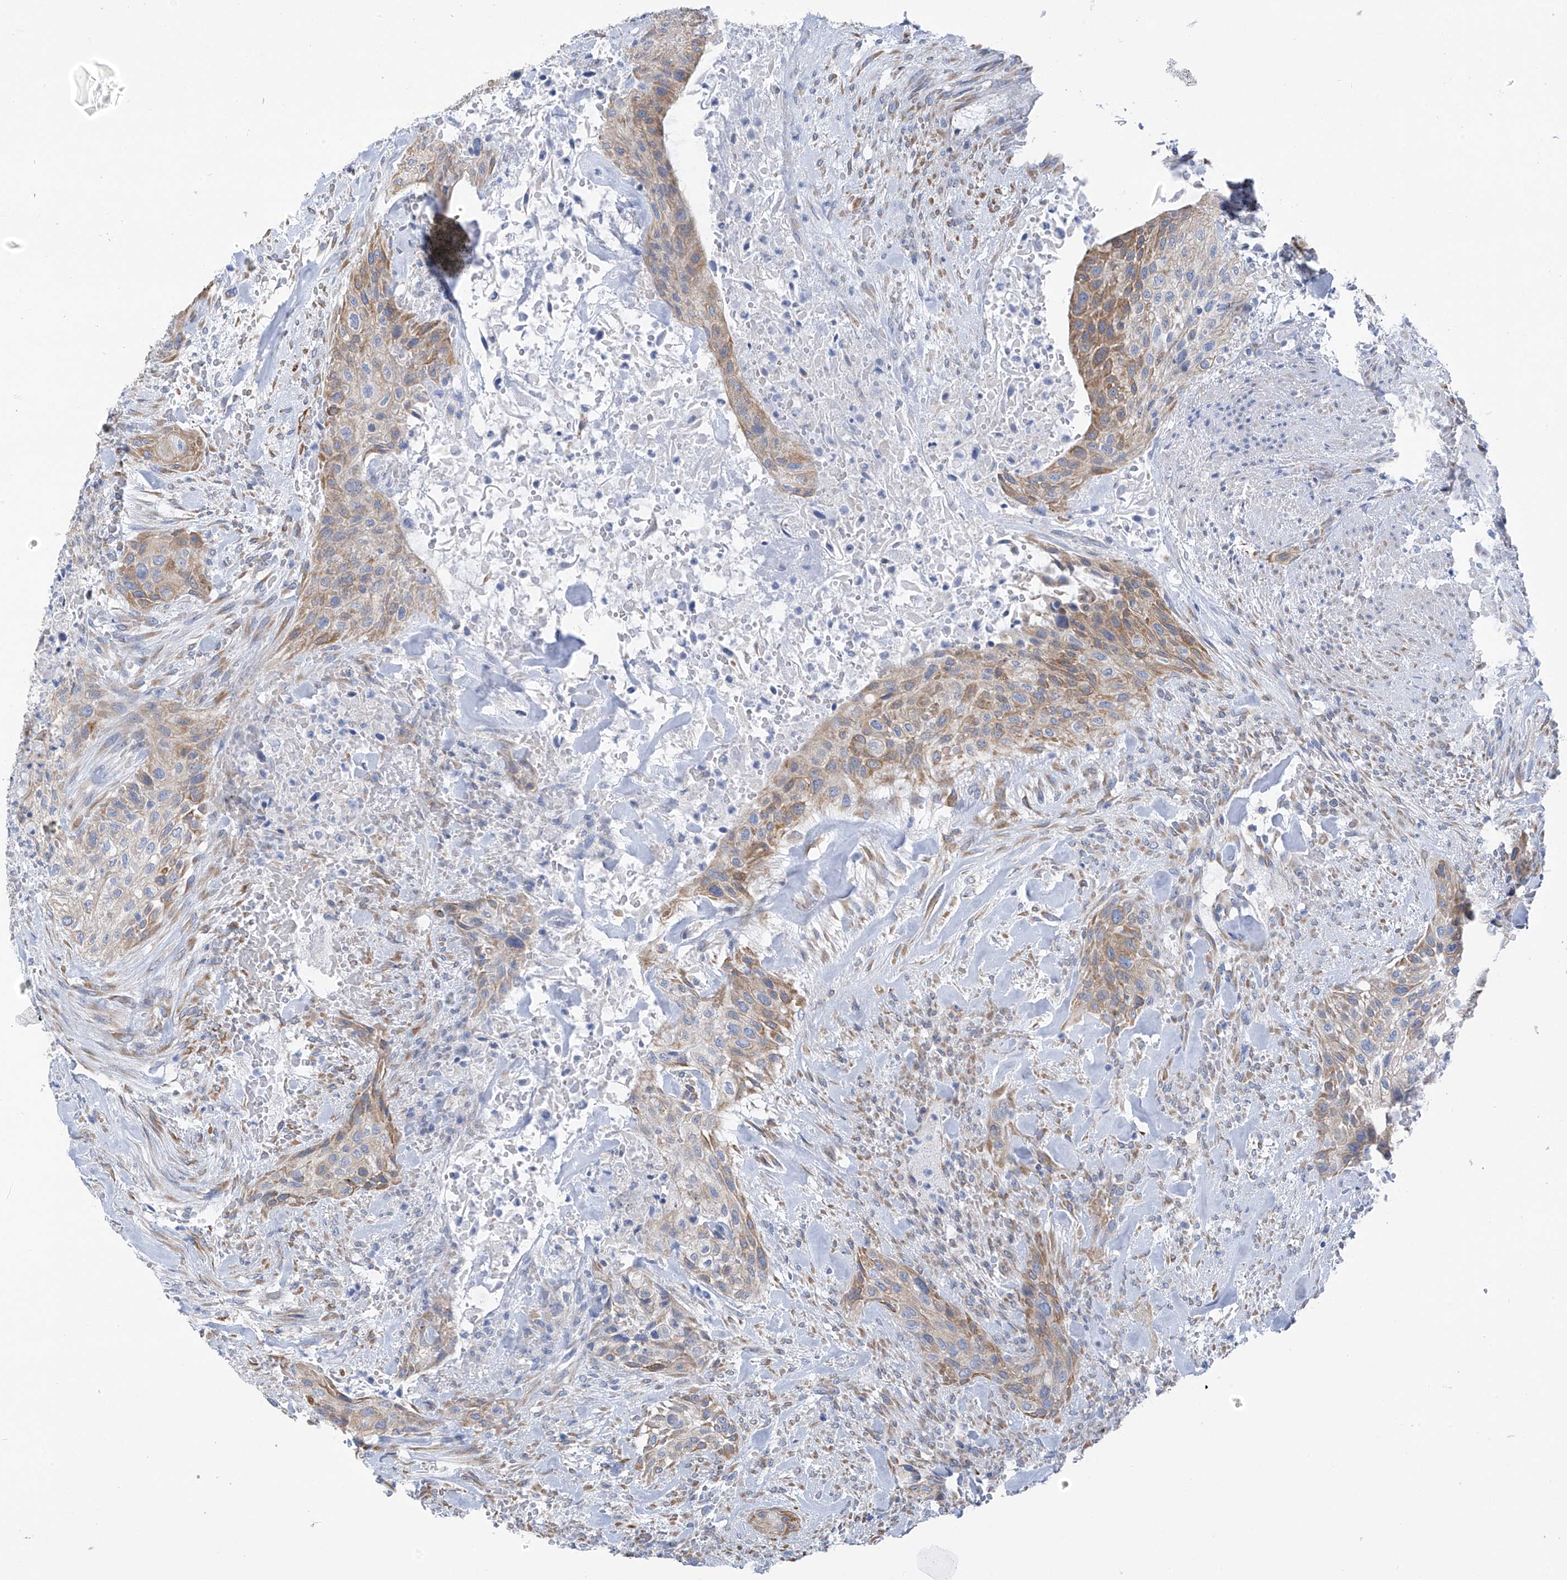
{"staining": {"intensity": "moderate", "quantity": "25%-75%", "location": "cytoplasmic/membranous"}, "tissue": "urothelial cancer", "cell_type": "Tumor cells", "image_type": "cancer", "snomed": [{"axis": "morphology", "description": "Urothelial carcinoma, High grade"}, {"axis": "topography", "description": "Urinary bladder"}], "caption": "Tumor cells demonstrate moderate cytoplasmic/membranous staining in about 25%-75% of cells in urothelial cancer.", "gene": "RCN2", "patient": {"sex": "male", "age": 35}}